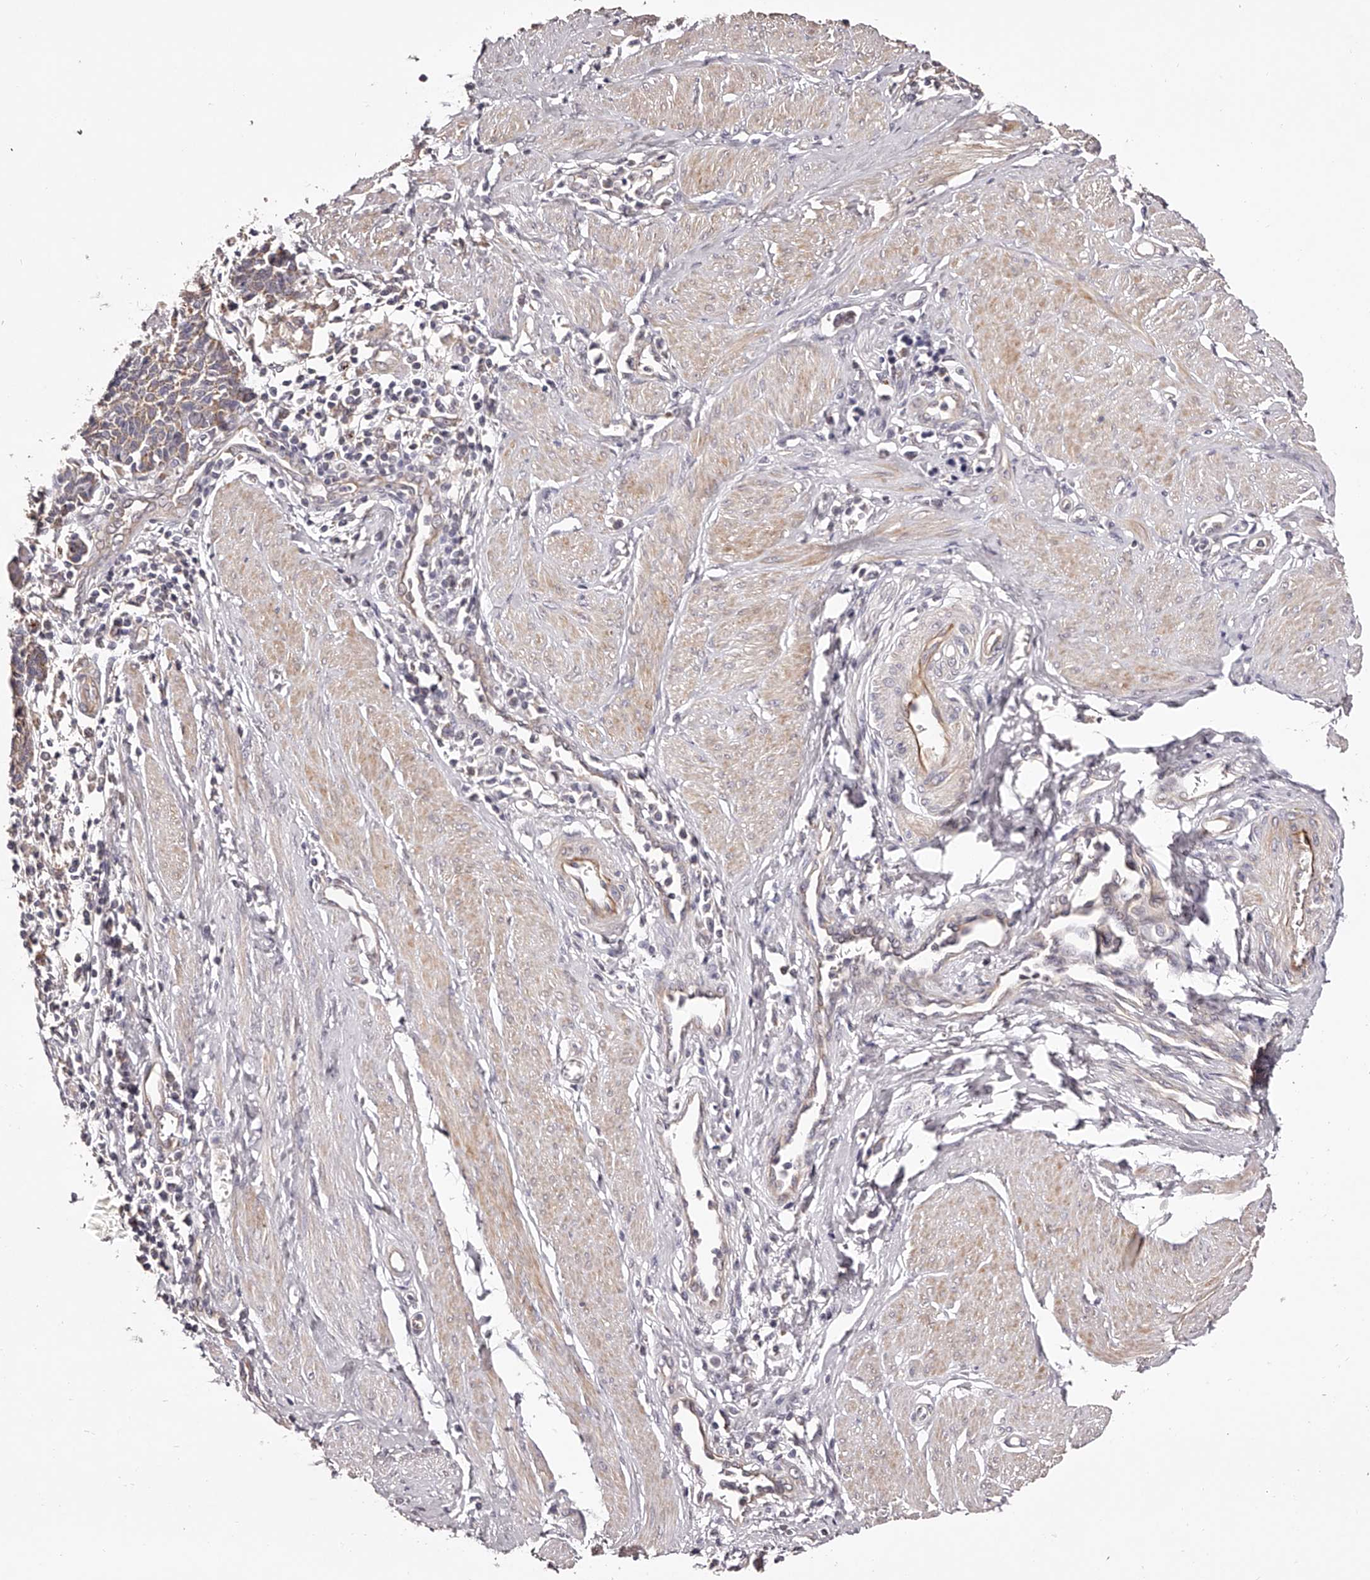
{"staining": {"intensity": "weak", "quantity": ">75%", "location": "cytoplasmic/membranous"}, "tissue": "cervical cancer", "cell_type": "Tumor cells", "image_type": "cancer", "snomed": [{"axis": "morphology", "description": "Normal tissue, NOS"}, {"axis": "morphology", "description": "Squamous cell carcinoma, NOS"}, {"axis": "topography", "description": "Cervix"}], "caption": "The image exhibits staining of cervical squamous cell carcinoma, revealing weak cytoplasmic/membranous protein staining (brown color) within tumor cells.", "gene": "ODF2L", "patient": {"sex": "female", "age": 35}}